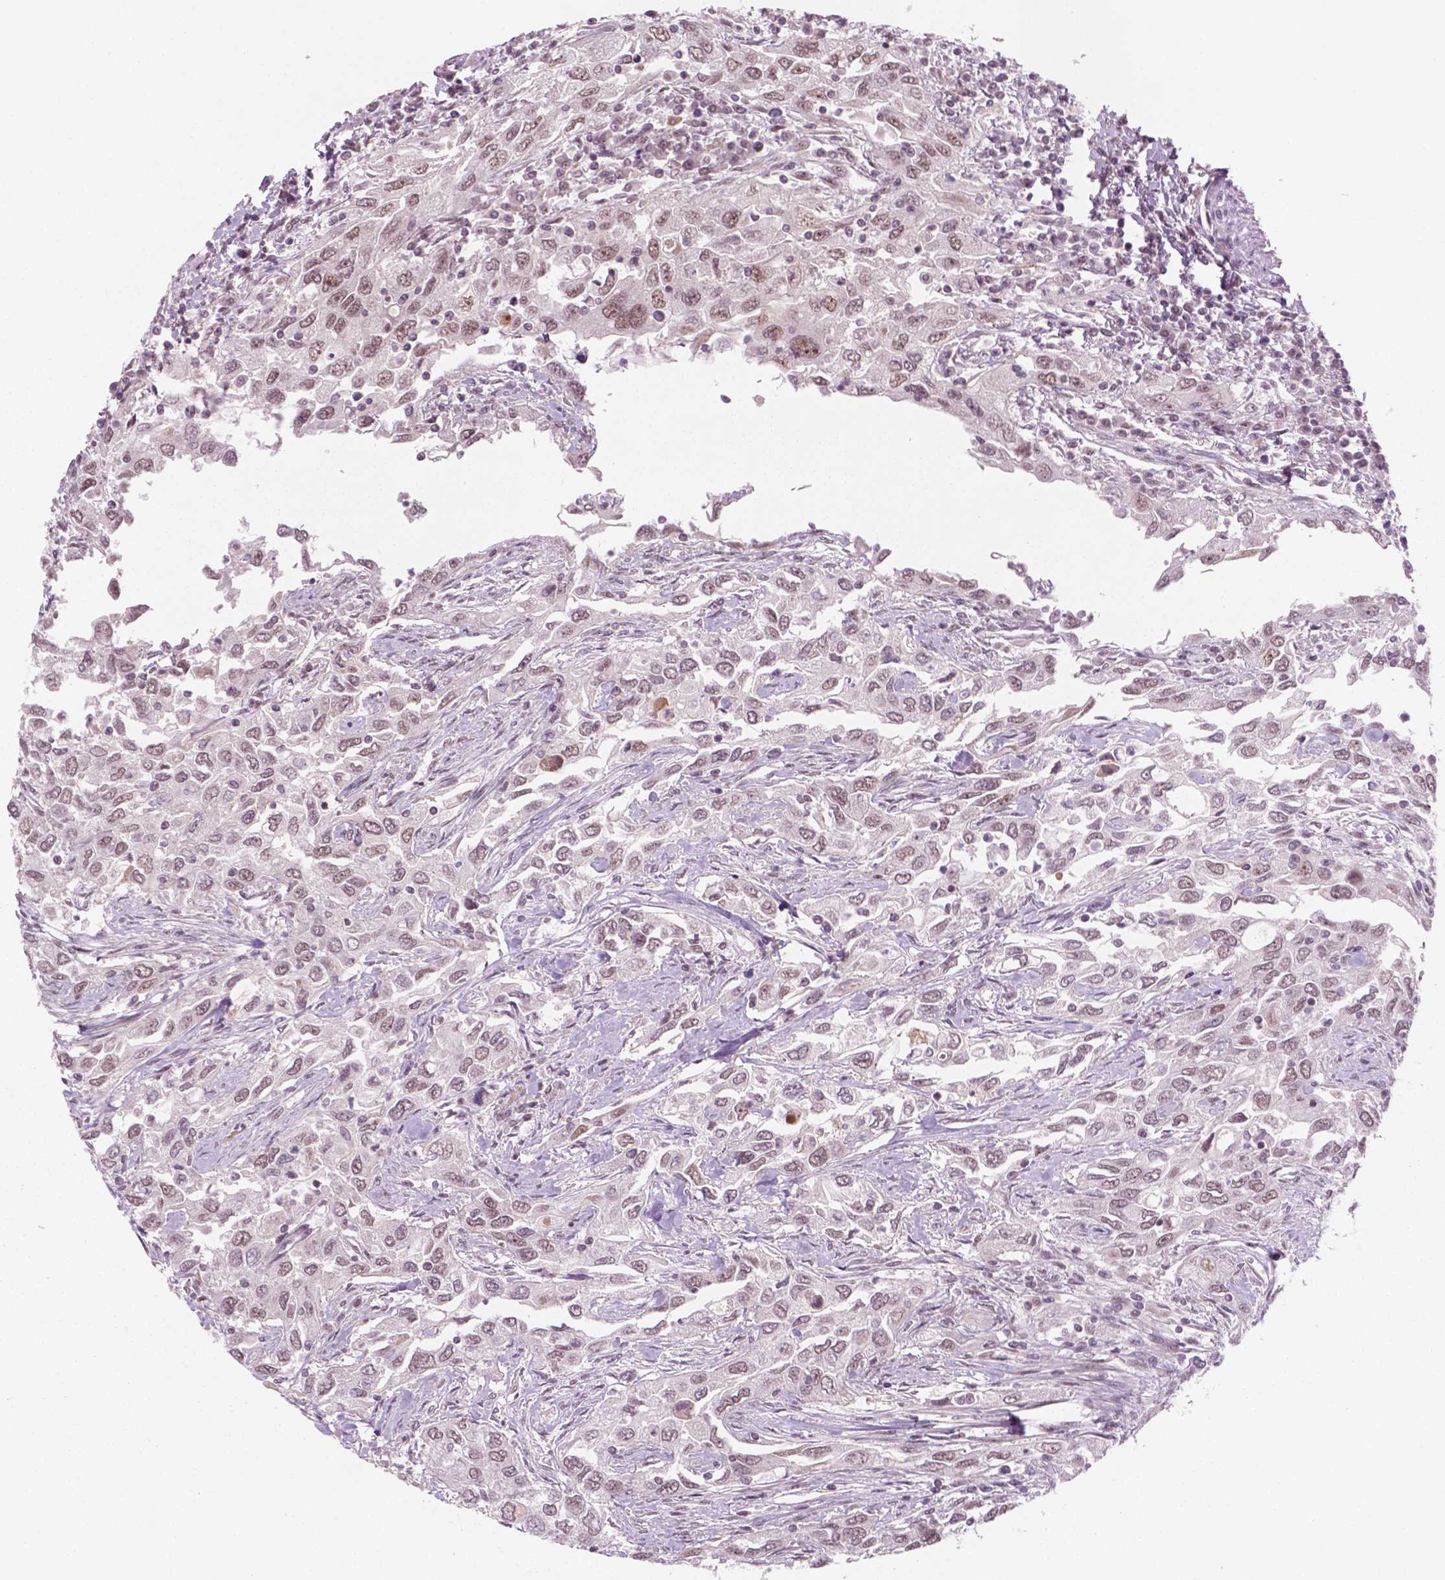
{"staining": {"intensity": "moderate", "quantity": ">75%", "location": "nuclear"}, "tissue": "urothelial cancer", "cell_type": "Tumor cells", "image_type": "cancer", "snomed": [{"axis": "morphology", "description": "Urothelial carcinoma, High grade"}, {"axis": "topography", "description": "Urinary bladder"}], "caption": "Brown immunohistochemical staining in high-grade urothelial carcinoma reveals moderate nuclear positivity in approximately >75% of tumor cells.", "gene": "POLR2E", "patient": {"sex": "male", "age": 76}}